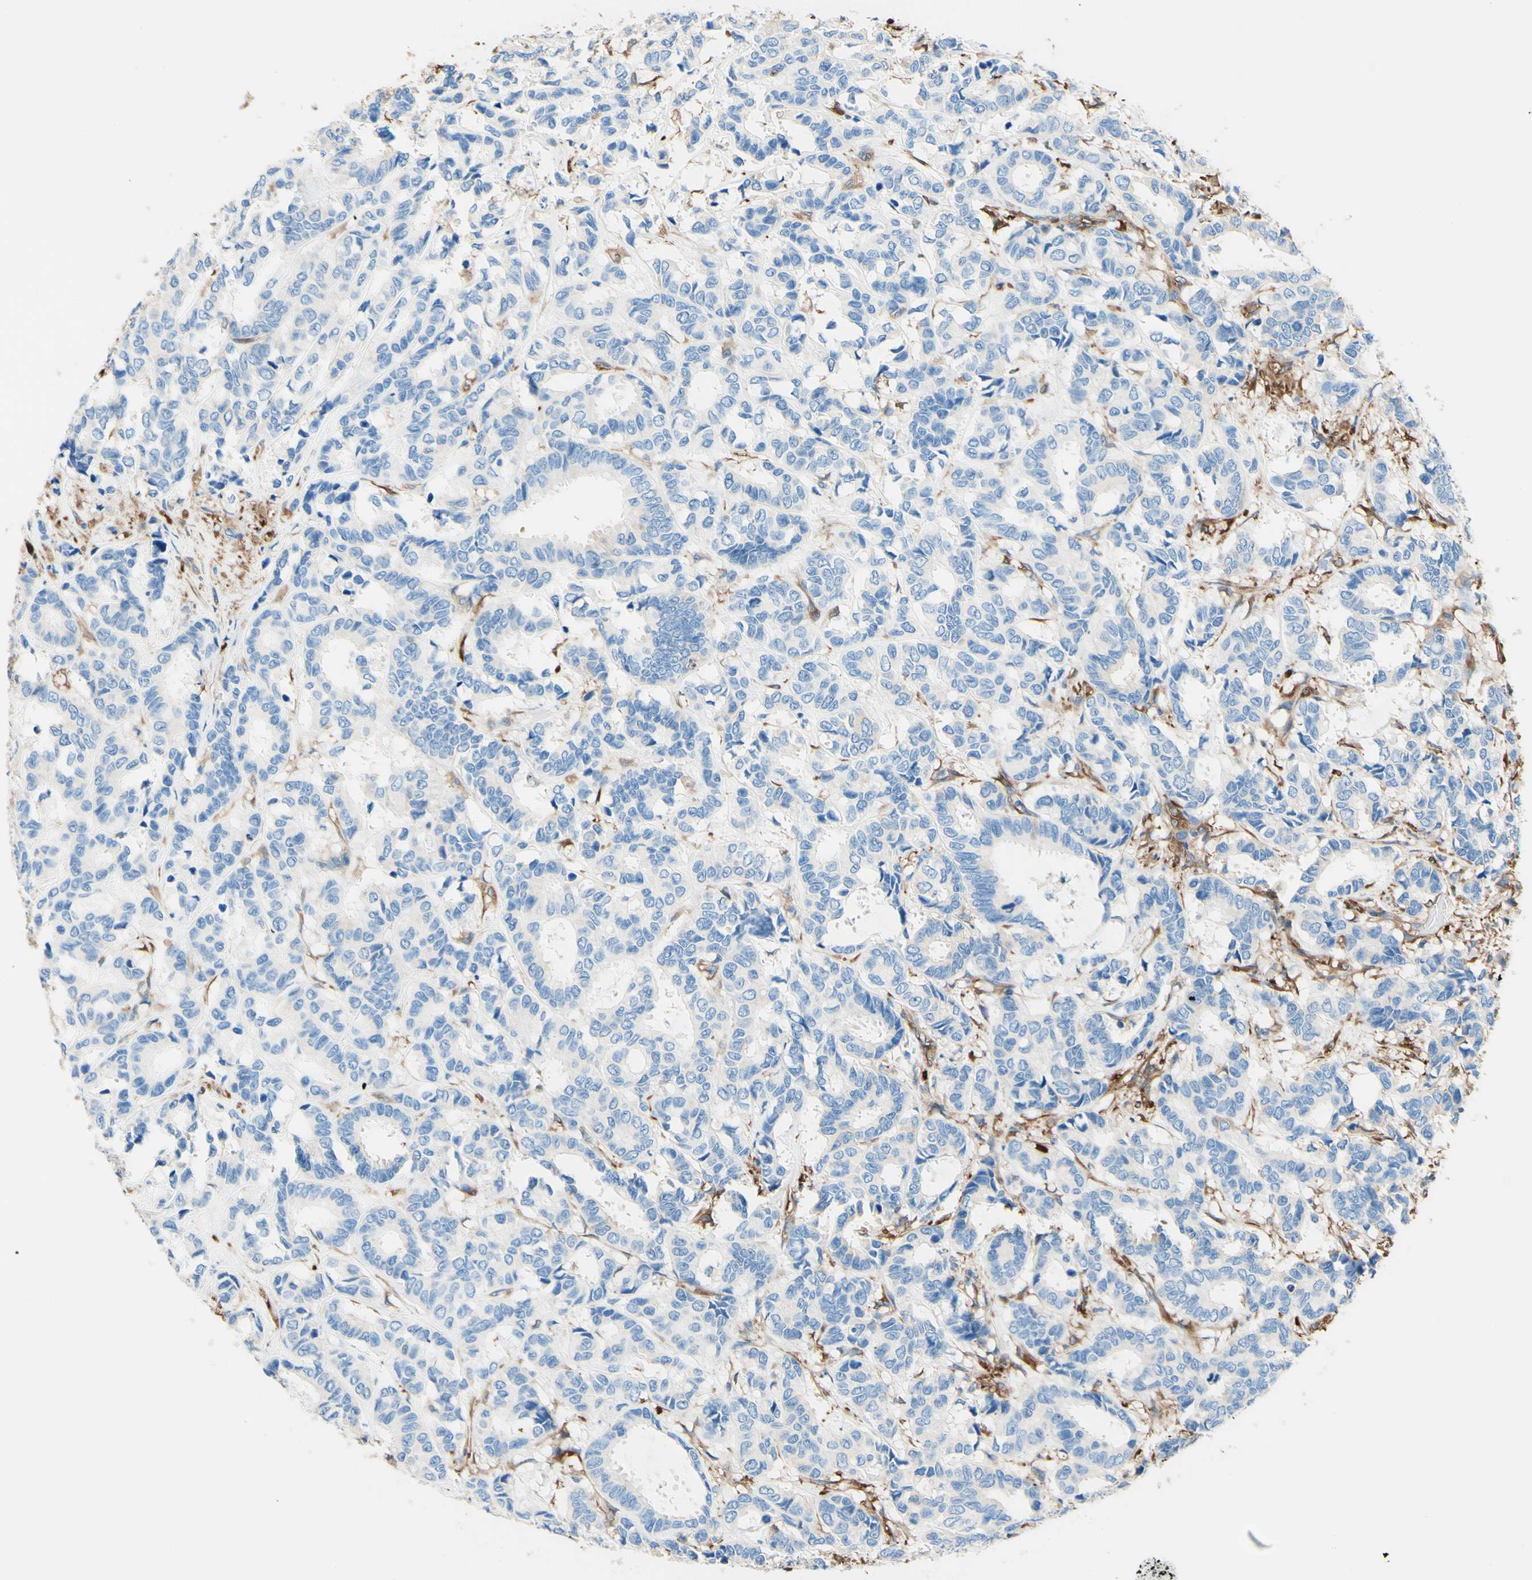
{"staining": {"intensity": "negative", "quantity": "none", "location": "none"}, "tissue": "breast cancer", "cell_type": "Tumor cells", "image_type": "cancer", "snomed": [{"axis": "morphology", "description": "Duct carcinoma"}, {"axis": "topography", "description": "Breast"}], "caption": "Immunohistochemistry (IHC) image of human invasive ductal carcinoma (breast) stained for a protein (brown), which exhibits no expression in tumor cells. (Immunohistochemistry (IHC), brightfield microscopy, high magnification).", "gene": "DPYSL3", "patient": {"sex": "female", "age": 87}}